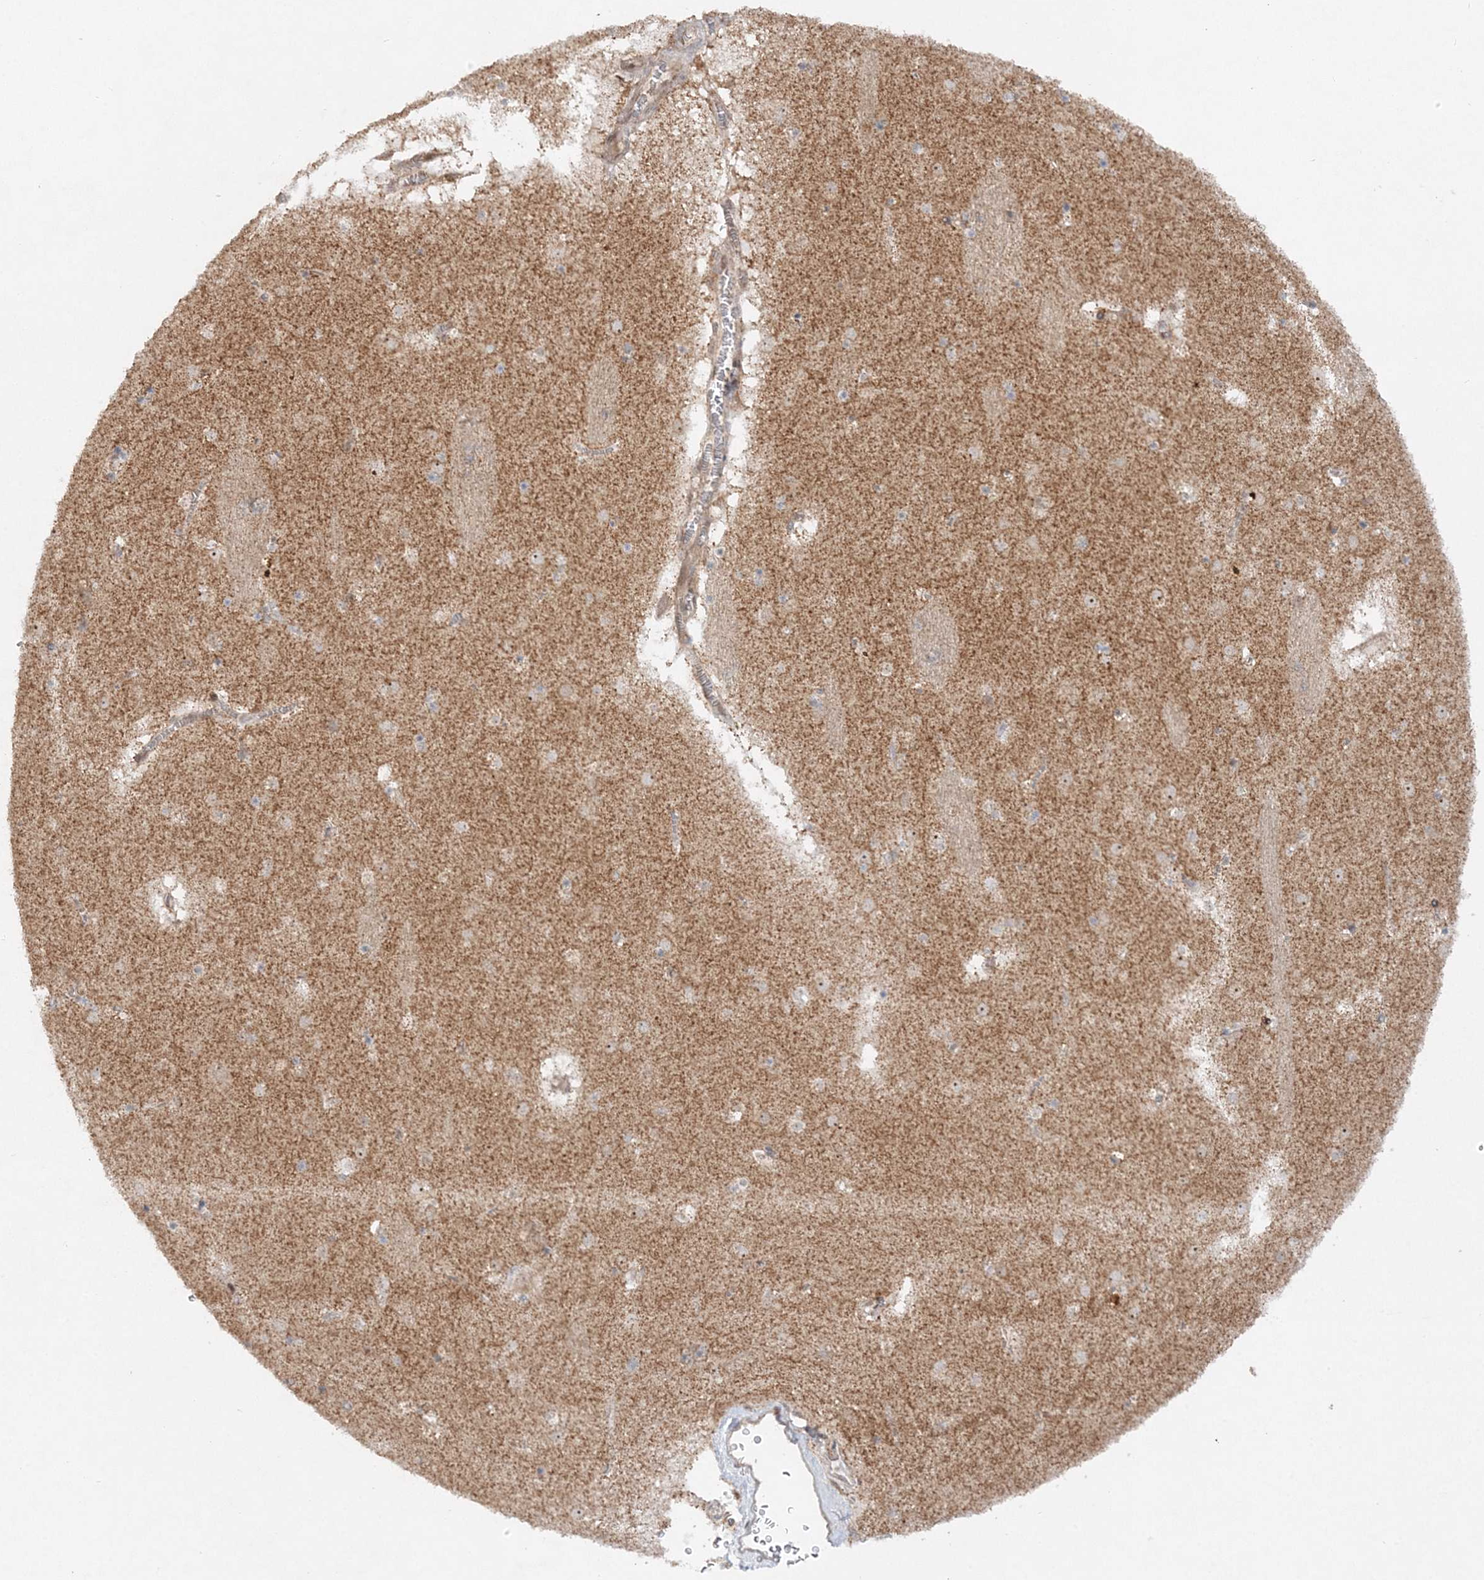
{"staining": {"intensity": "weak", "quantity": "<25%", "location": "cytoplasmic/membranous"}, "tissue": "caudate", "cell_type": "Glial cells", "image_type": "normal", "snomed": [{"axis": "morphology", "description": "Normal tissue, NOS"}, {"axis": "topography", "description": "Lateral ventricle wall"}], "caption": "Immunohistochemical staining of unremarkable human caudate exhibits no significant expression in glial cells.", "gene": "RAB11FIP2", "patient": {"sex": "male", "age": 70}}